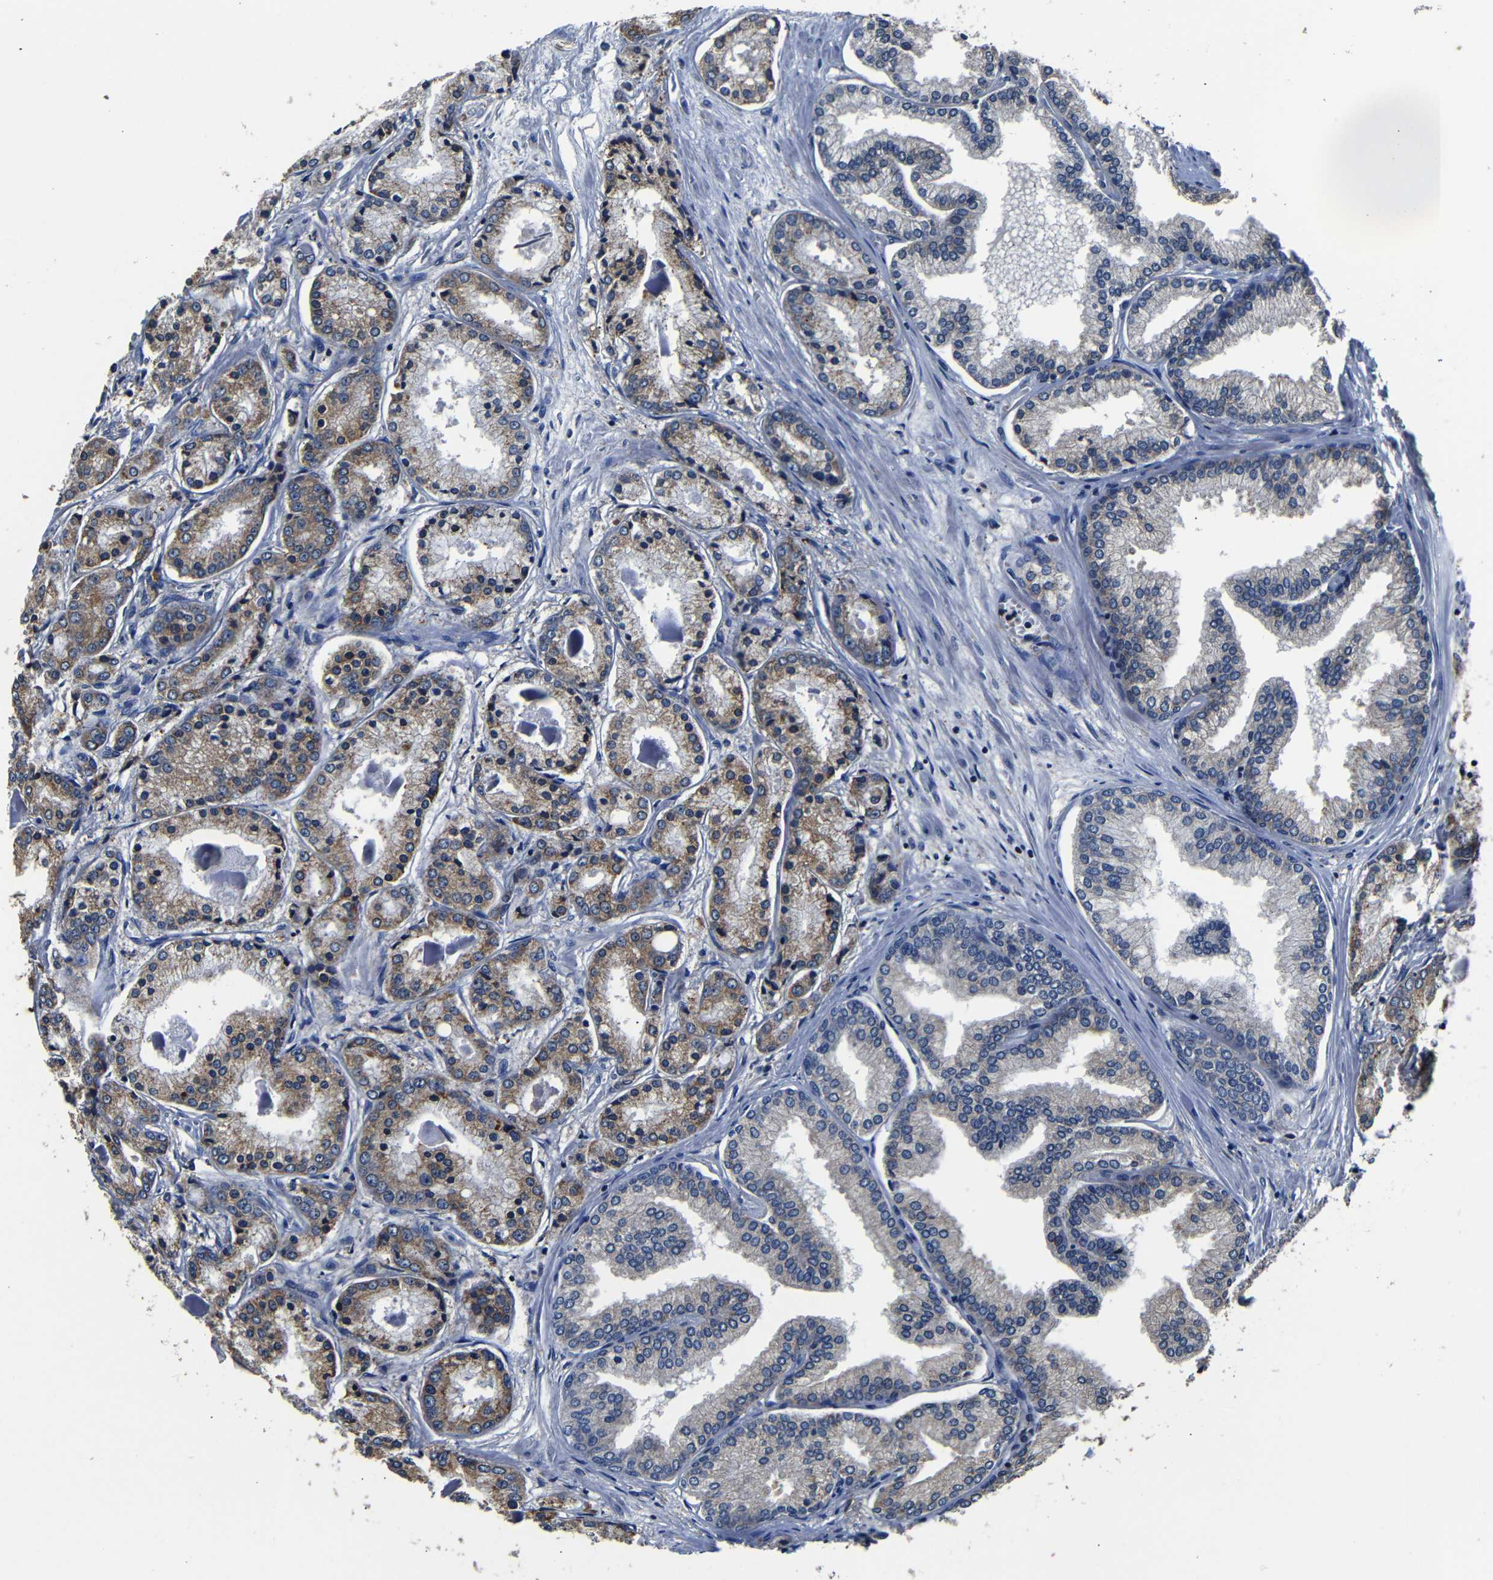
{"staining": {"intensity": "moderate", "quantity": "25%-75%", "location": "cytoplasmic/membranous"}, "tissue": "prostate cancer", "cell_type": "Tumor cells", "image_type": "cancer", "snomed": [{"axis": "morphology", "description": "Adenocarcinoma, High grade"}, {"axis": "topography", "description": "Prostate"}], "caption": "The histopathology image displays a brown stain indicating the presence of a protein in the cytoplasmic/membranous of tumor cells in prostate cancer.", "gene": "SCN9A", "patient": {"sex": "male", "age": 59}}